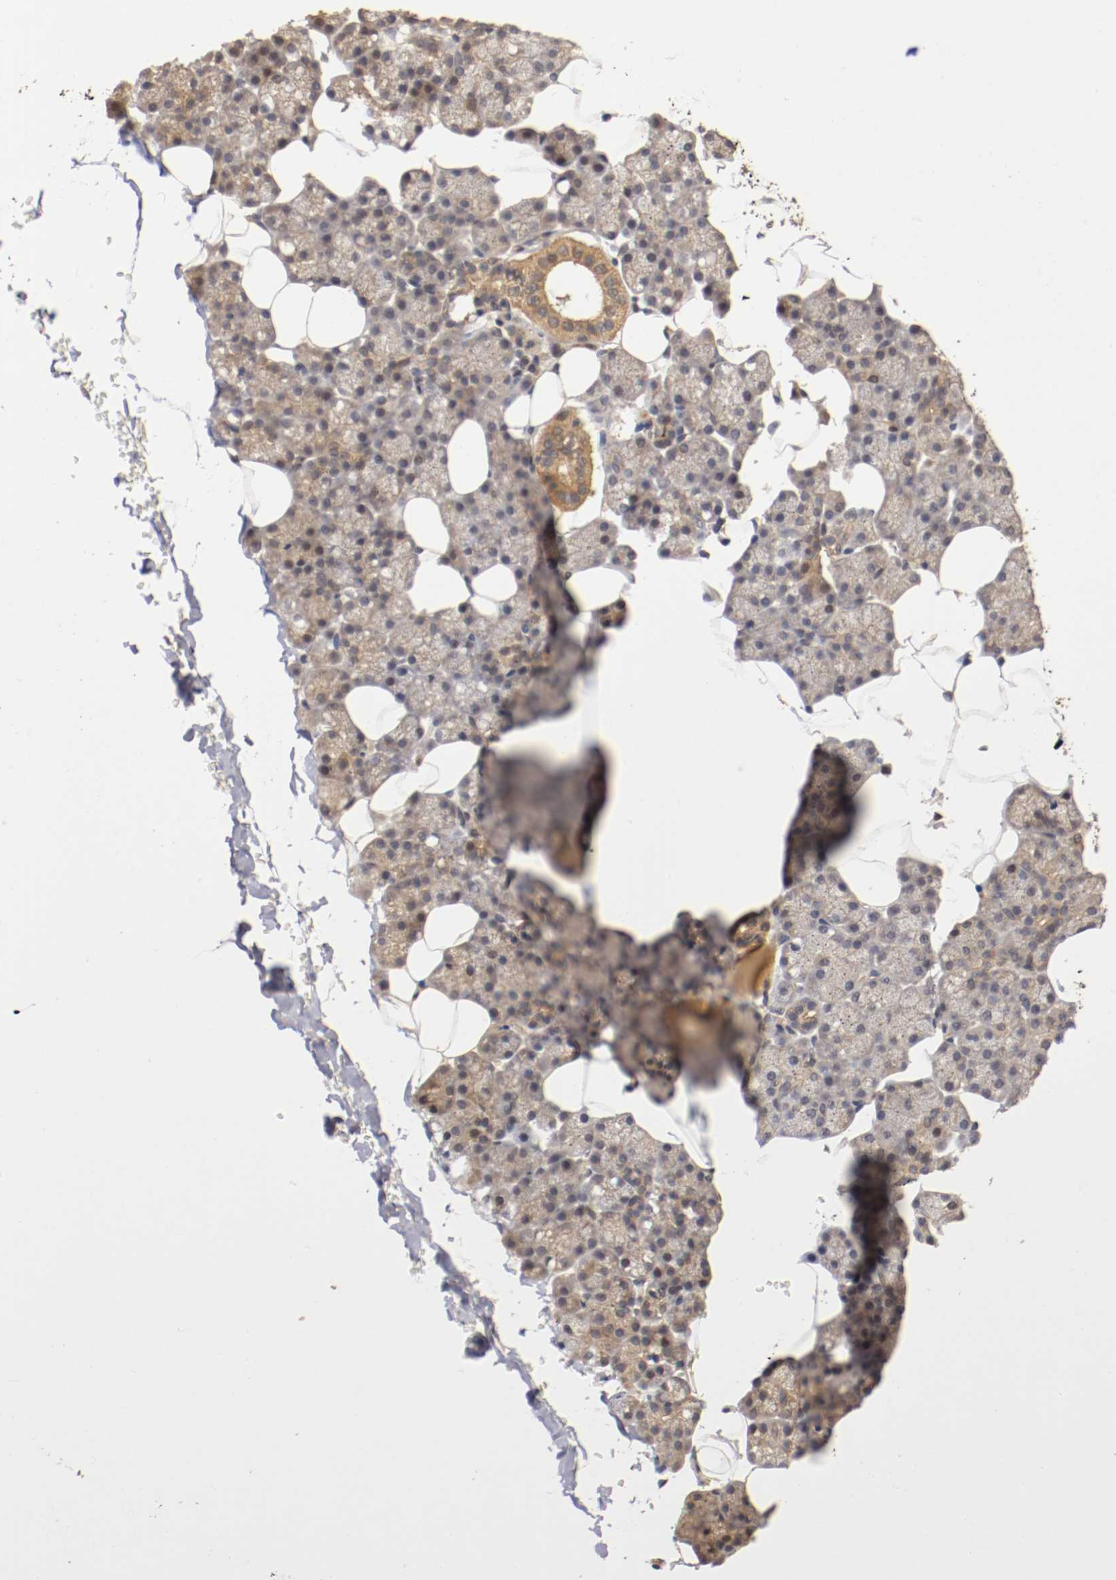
{"staining": {"intensity": "weak", "quantity": "25%-75%", "location": "cytoplasmic/membranous,nuclear"}, "tissue": "salivary gland", "cell_type": "Glandular cells", "image_type": "normal", "snomed": [{"axis": "morphology", "description": "Normal tissue, NOS"}, {"axis": "topography", "description": "Lymph node"}, {"axis": "topography", "description": "Salivary gland"}], "caption": "Immunohistochemical staining of benign salivary gland displays low levels of weak cytoplasmic/membranous,nuclear staining in approximately 25%-75% of glandular cells.", "gene": "TNFRSF1B", "patient": {"sex": "male", "age": 8}}